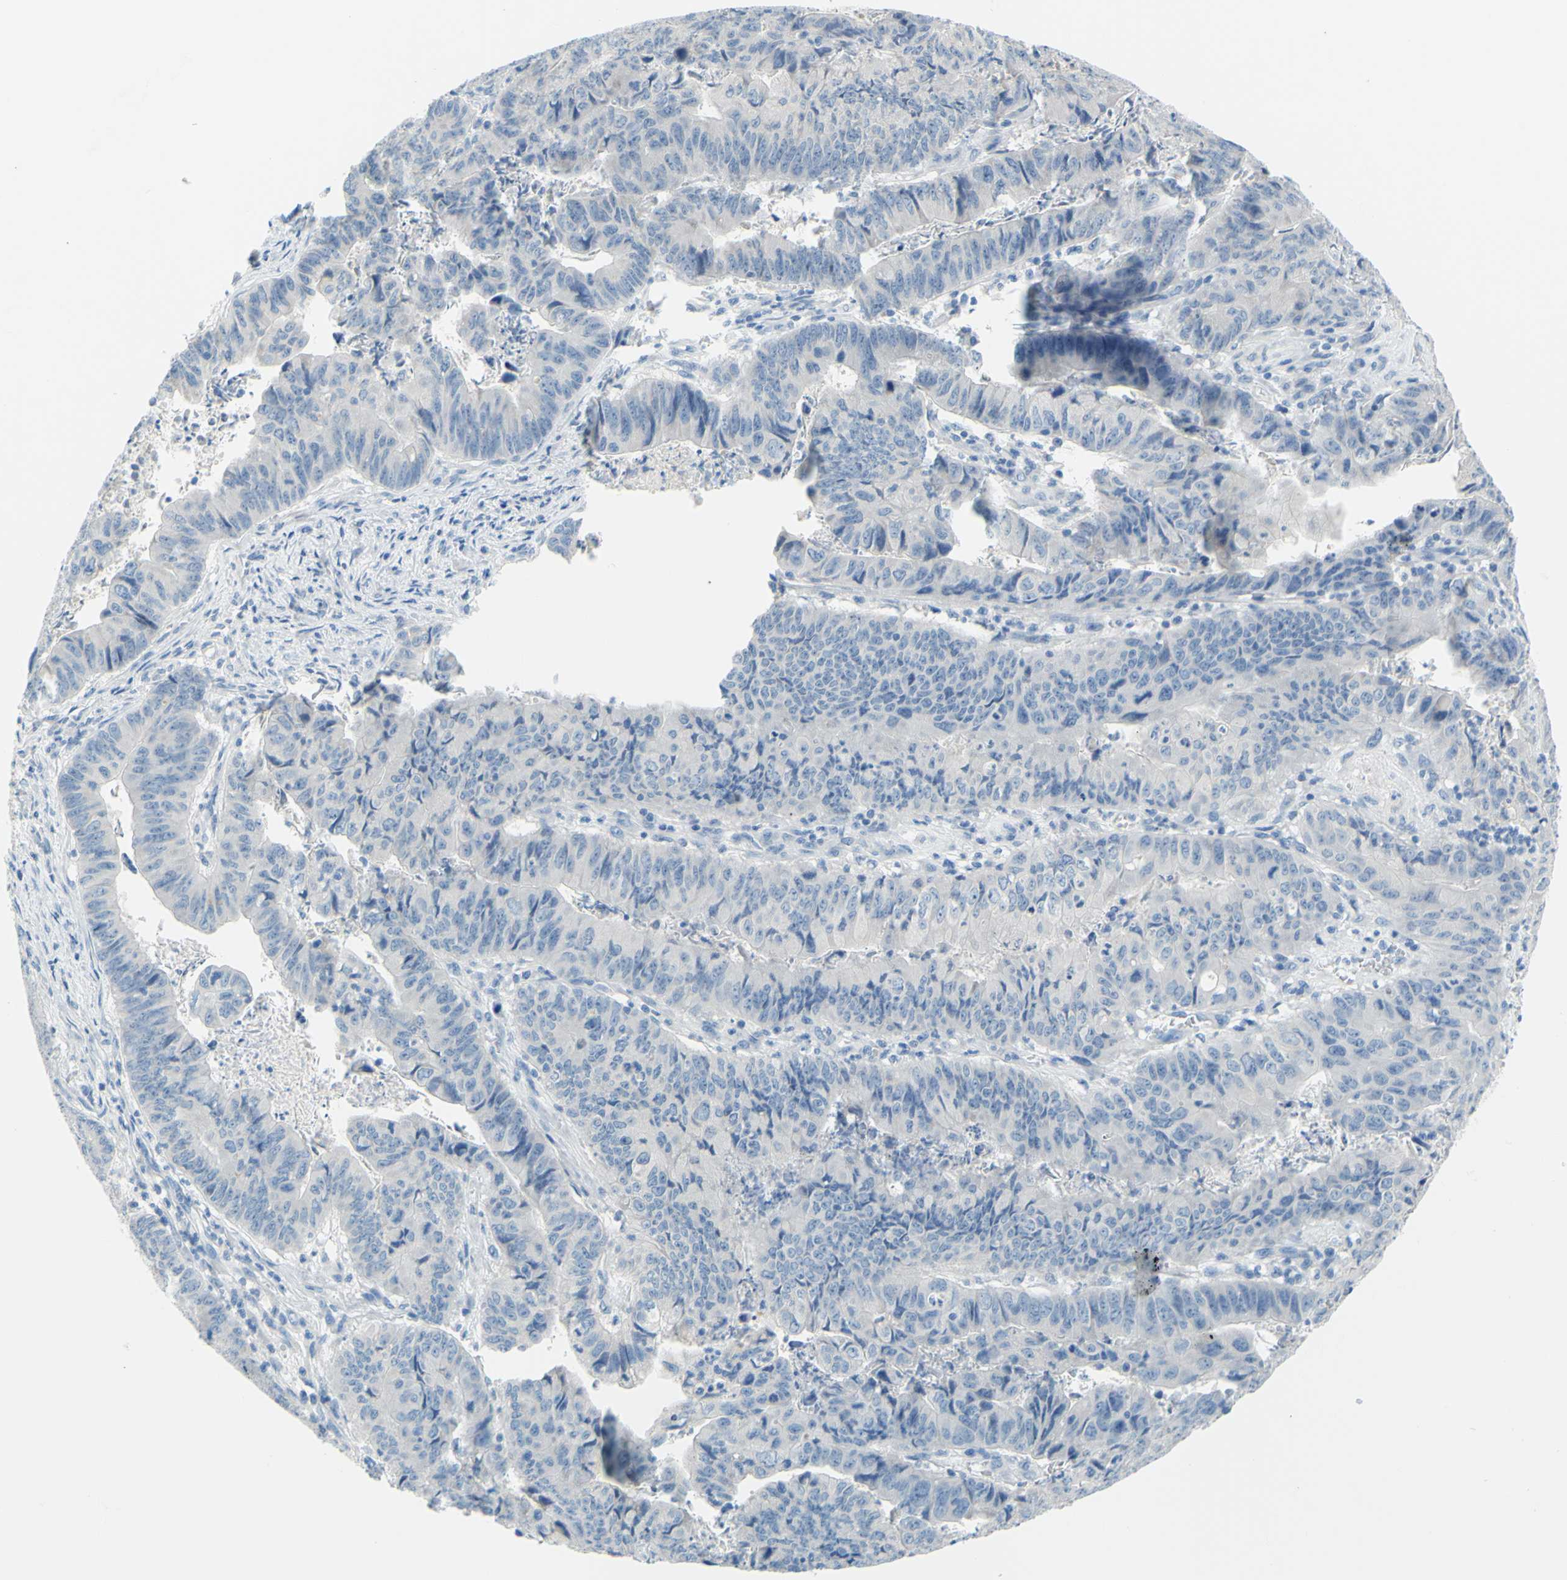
{"staining": {"intensity": "negative", "quantity": "none", "location": "none"}, "tissue": "stomach cancer", "cell_type": "Tumor cells", "image_type": "cancer", "snomed": [{"axis": "morphology", "description": "Adenocarcinoma, NOS"}, {"axis": "topography", "description": "Stomach, lower"}], "caption": "Immunohistochemistry (IHC) of stomach cancer shows no staining in tumor cells.", "gene": "SLC1A2", "patient": {"sex": "male", "age": 77}}